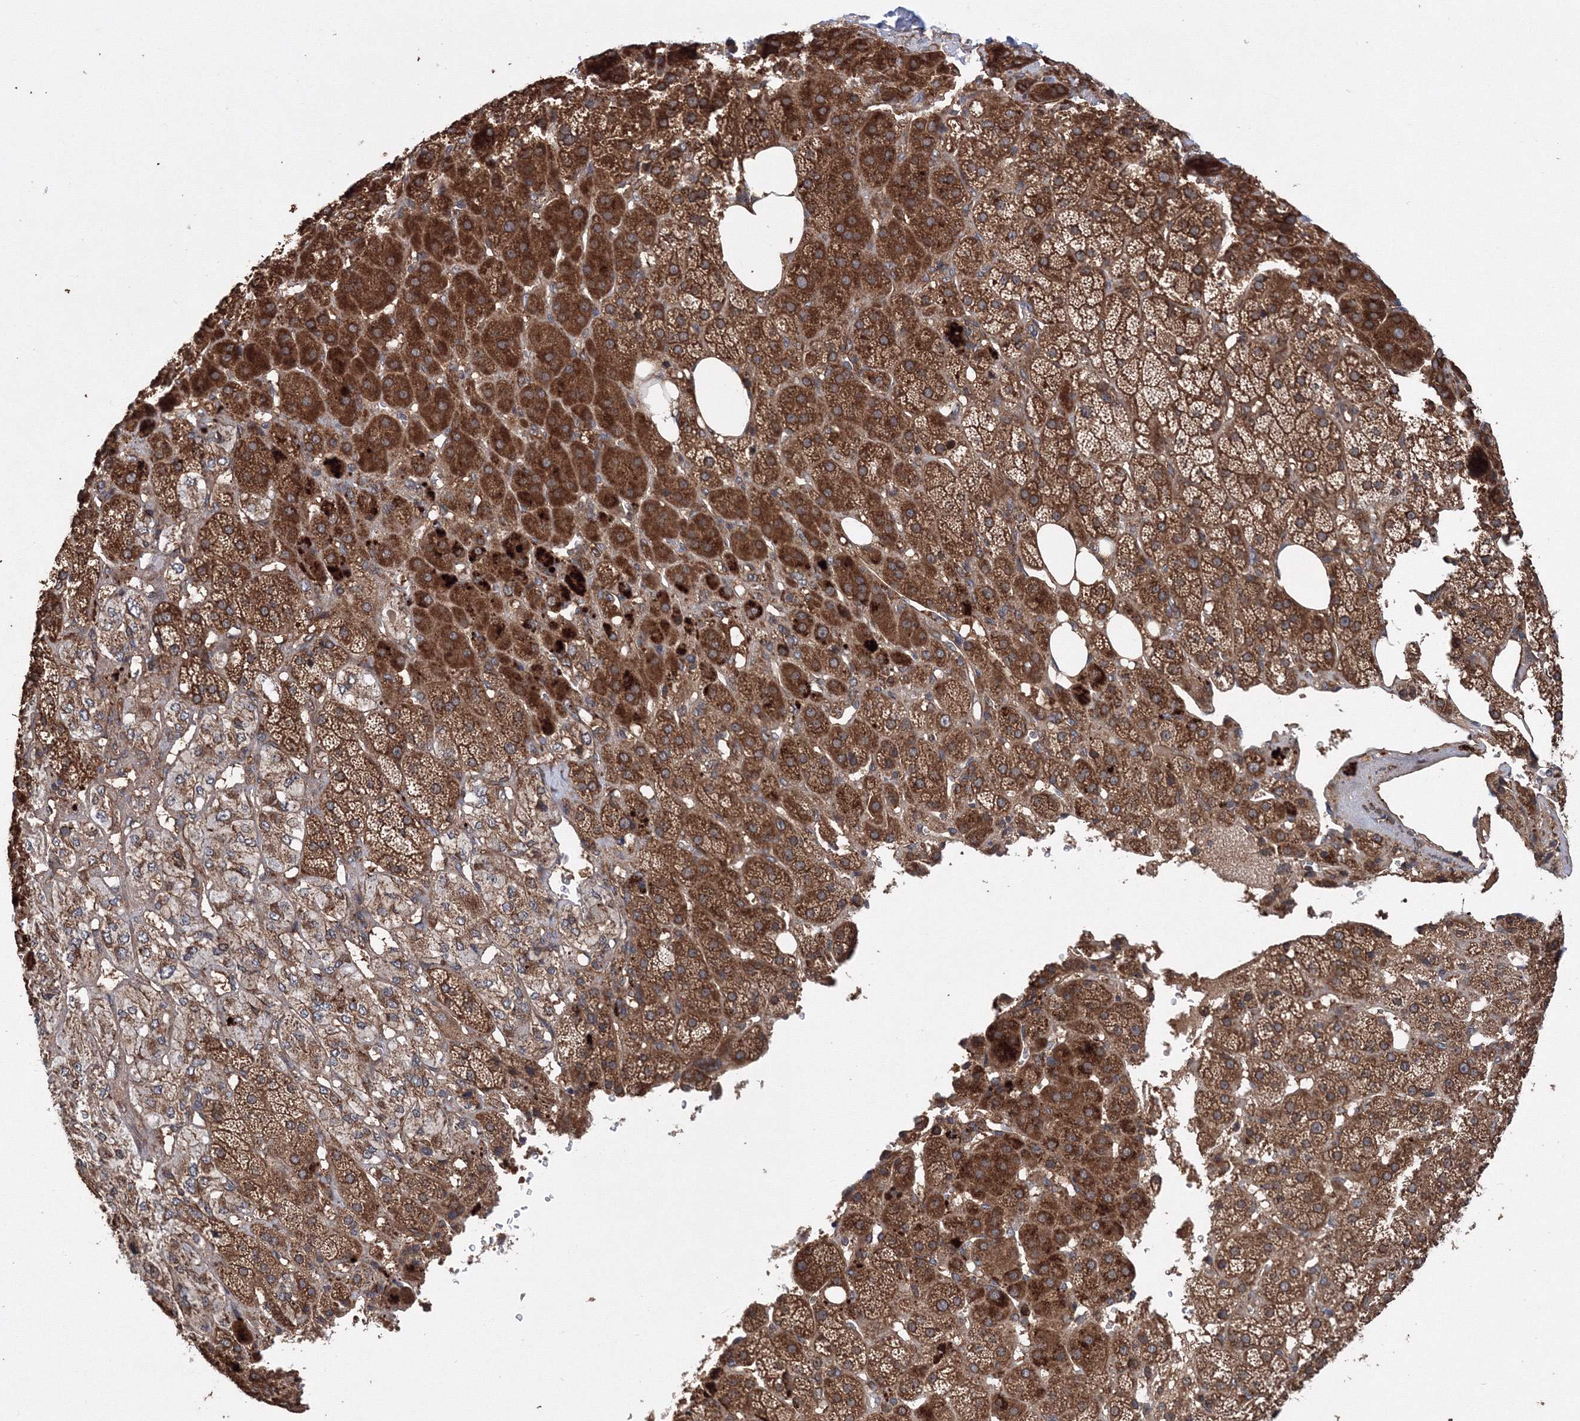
{"staining": {"intensity": "strong", "quantity": "25%-75%", "location": "cytoplasmic/membranous"}, "tissue": "adrenal gland", "cell_type": "Glandular cells", "image_type": "normal", "snomed": [{"axis": "morphology", "description": "Normal tissue, NOS"}, {"axis": "topography", "description": "Adrenal gland"}], "caption": "Normal adrenal gland demonstrates strong cytoplasmic/membranous expression in about 25%-75% of glandular cells, visualized by immunohistochemistry.", "gene": "ATG3", "patient": {"sex": "female", "age": 57}}